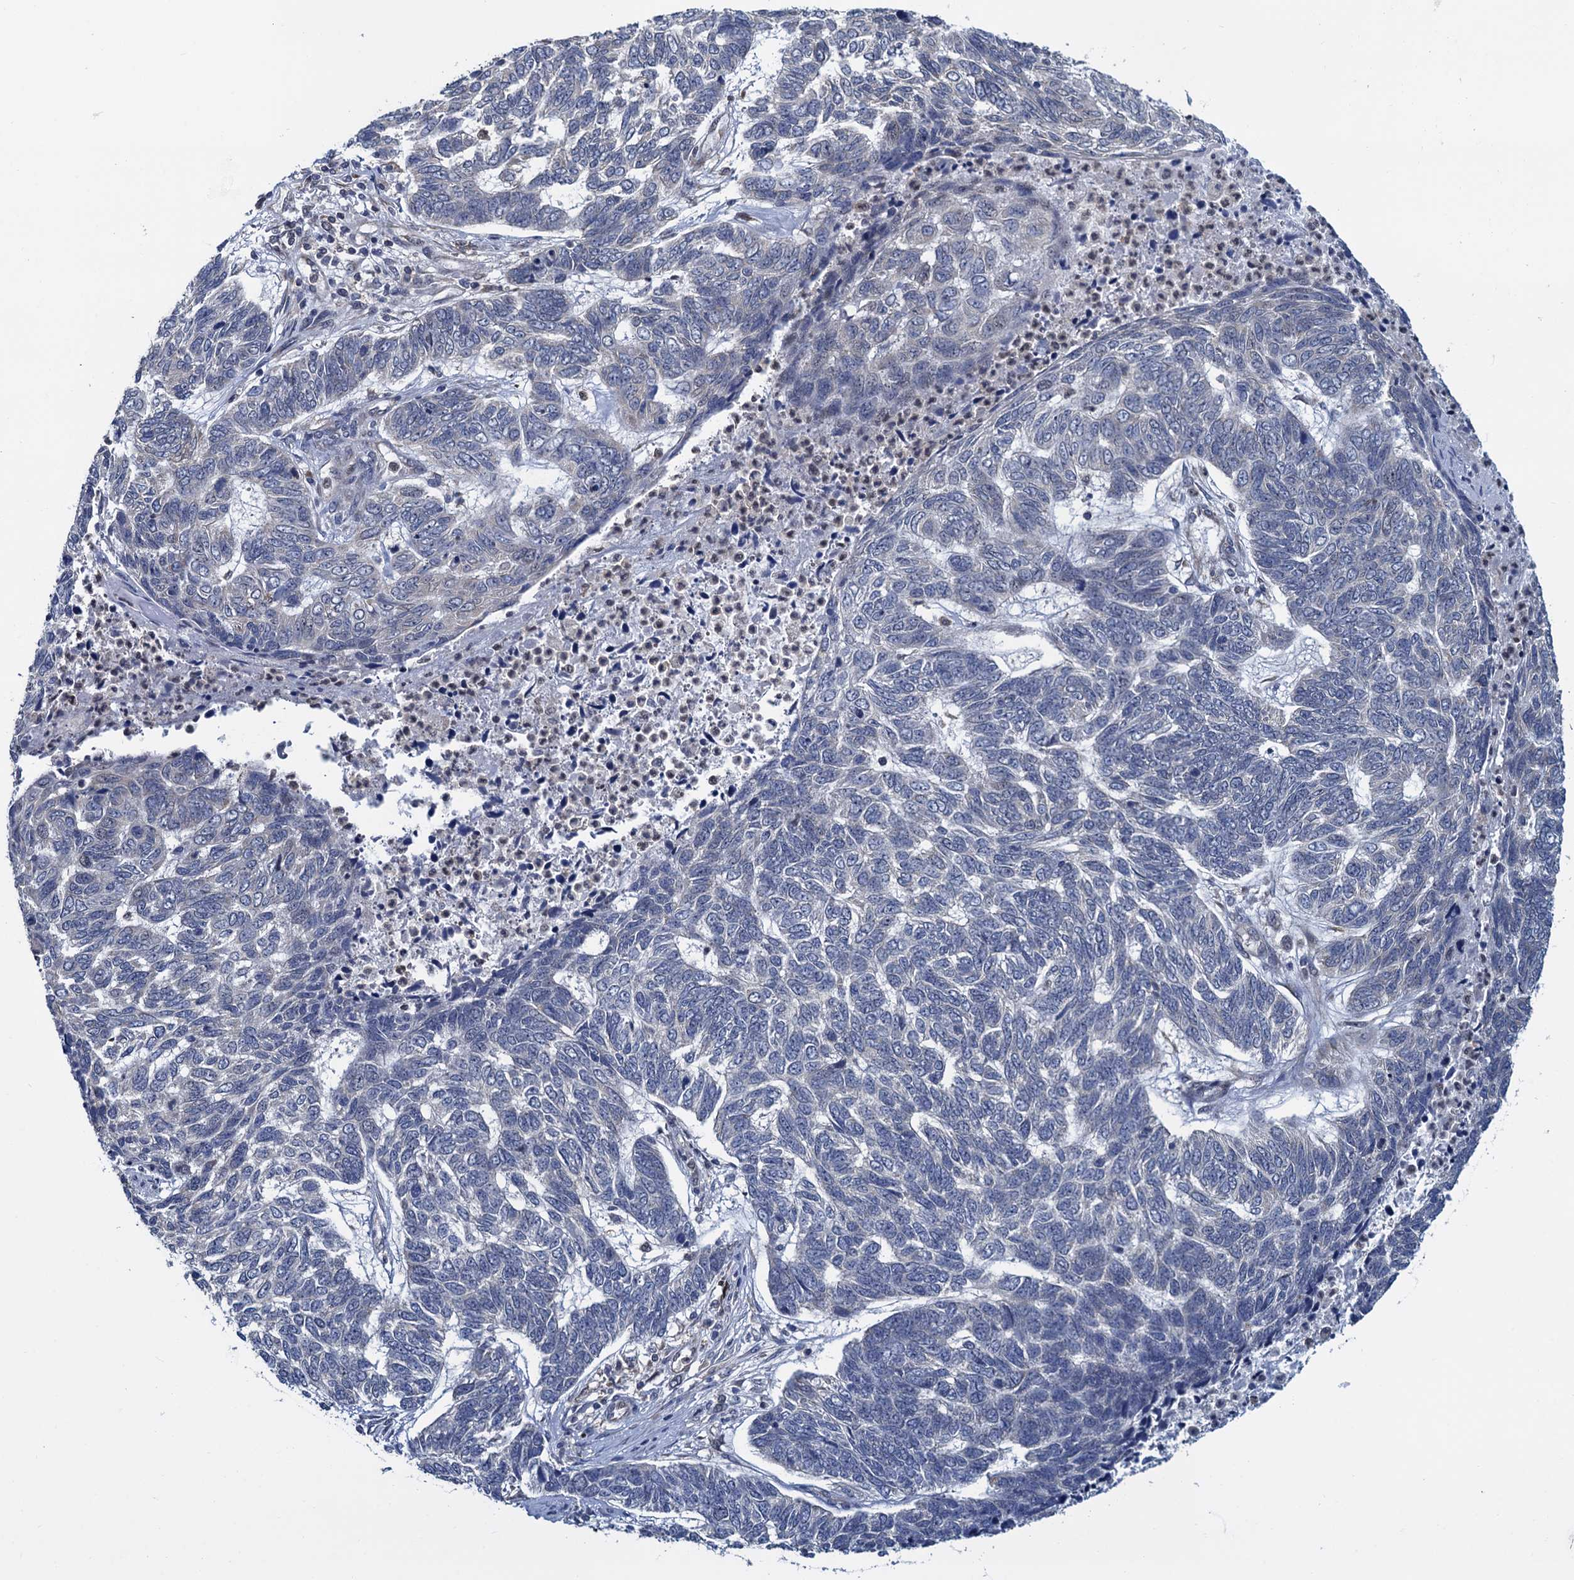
{"staining": {"intensity": "negative", "quantity": "none", "location": "none"}, "tissue": "skin cancer", "cell_type": "Tumor cells", "image_type": "cancer", "snomed": [{"axis": "morphology", "description": "Basal cell carcinoma"}, {"axis": "topography", "description": "Skin"}], "caption": "Basal cell carcinoma (skin) stained for a protein using immunohistochemistry demonstrates no positivity tumor cells.", "gene": "RNF125", "patient": {"sex": "female", "age": 65}}